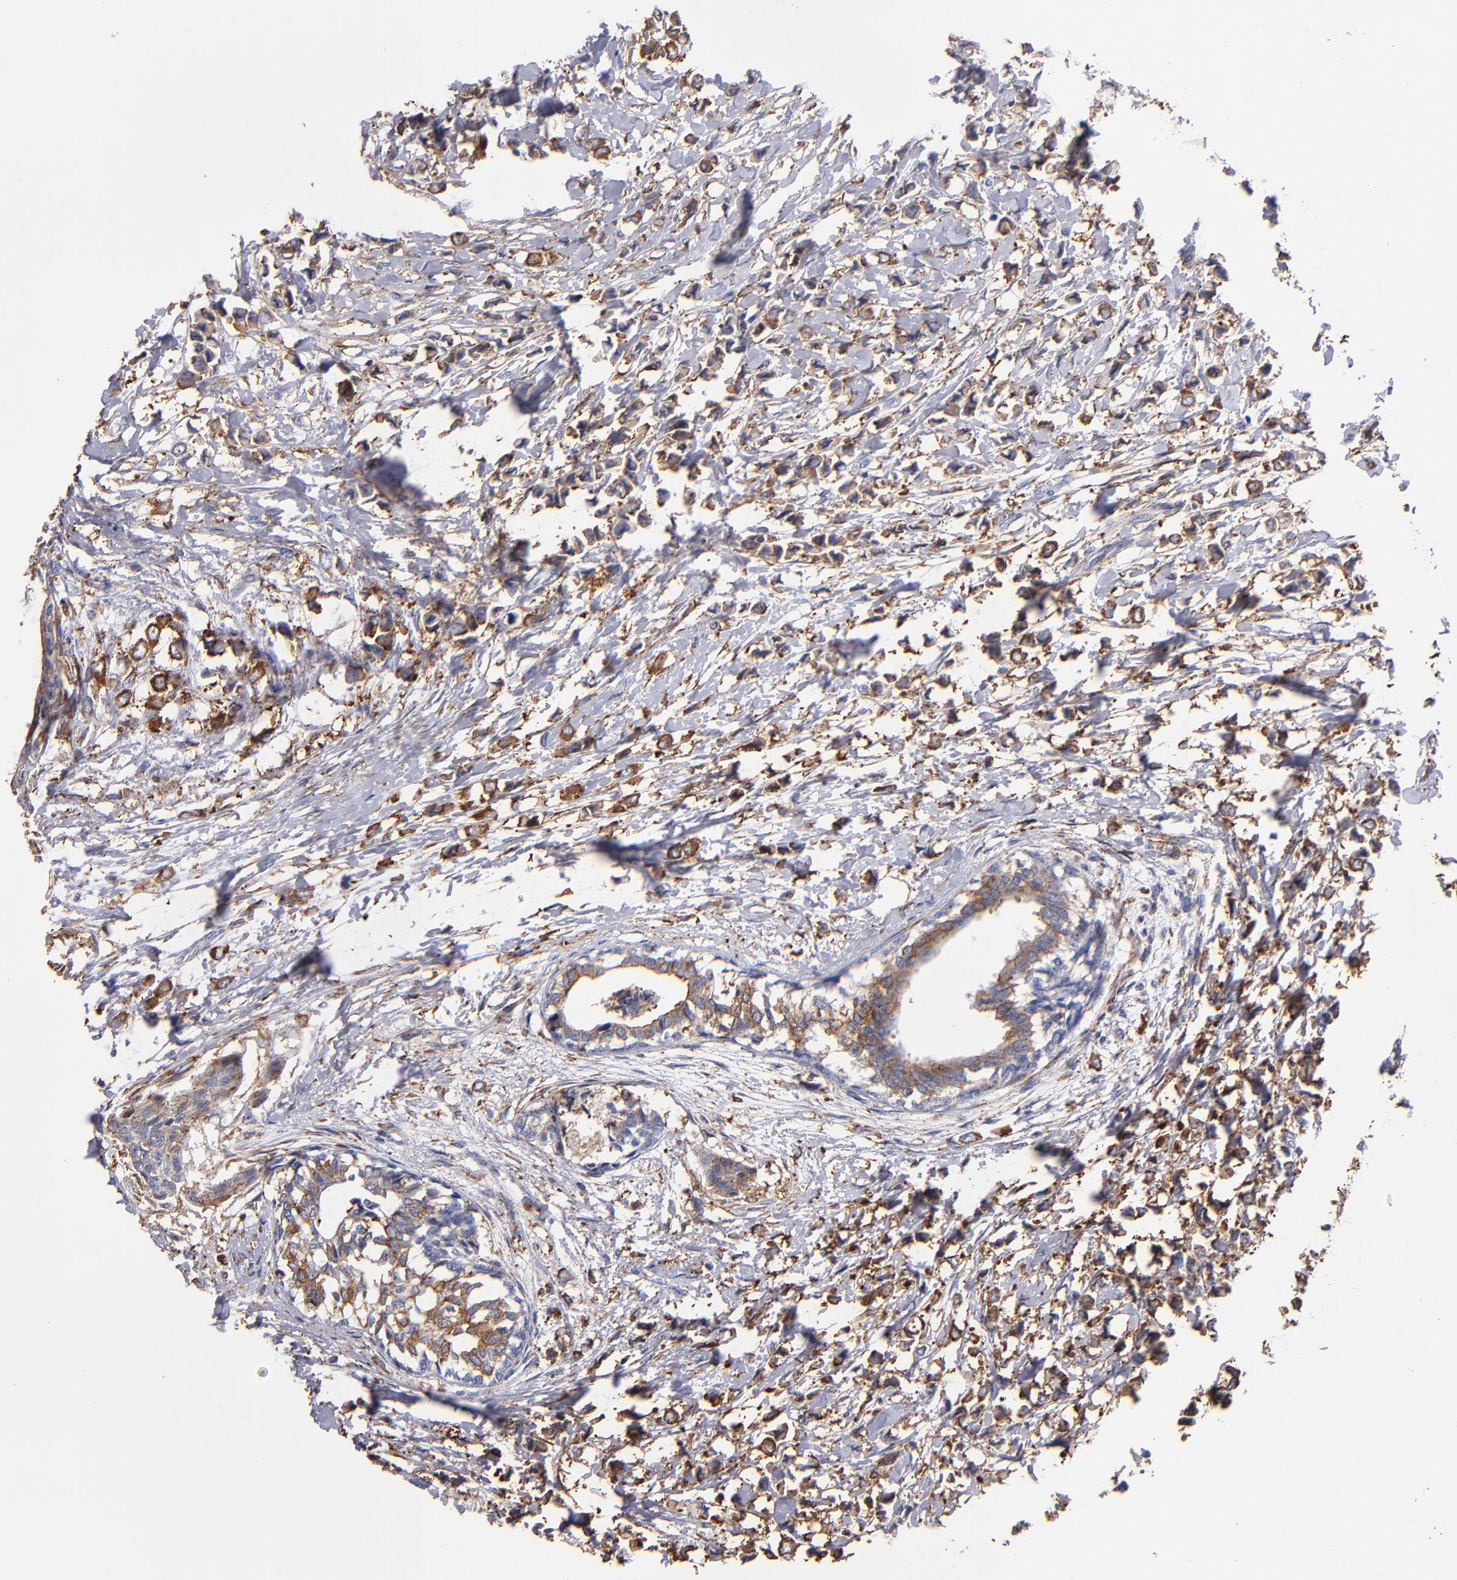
{"staining": {"intensity": "moderate", "quantity": ">75%", "location": "cytoplasmic/membranous"}, "tissue": "breast cancer", "cell_type": "Tumor cells", "image_type": "cancer", "snomed": [{"axis": "morphology", "description": "Lobular carcinoma"}, {"axis": "topography", "description": "Breast"}], "caption": "This image displays immunohistochemistry staining of breast cancer, with medium moderate cytoplasmic/membranous staining in about >75% of tumor cells.", "gene": "MVP", "patient": {"sex": "female", "age": 51}}